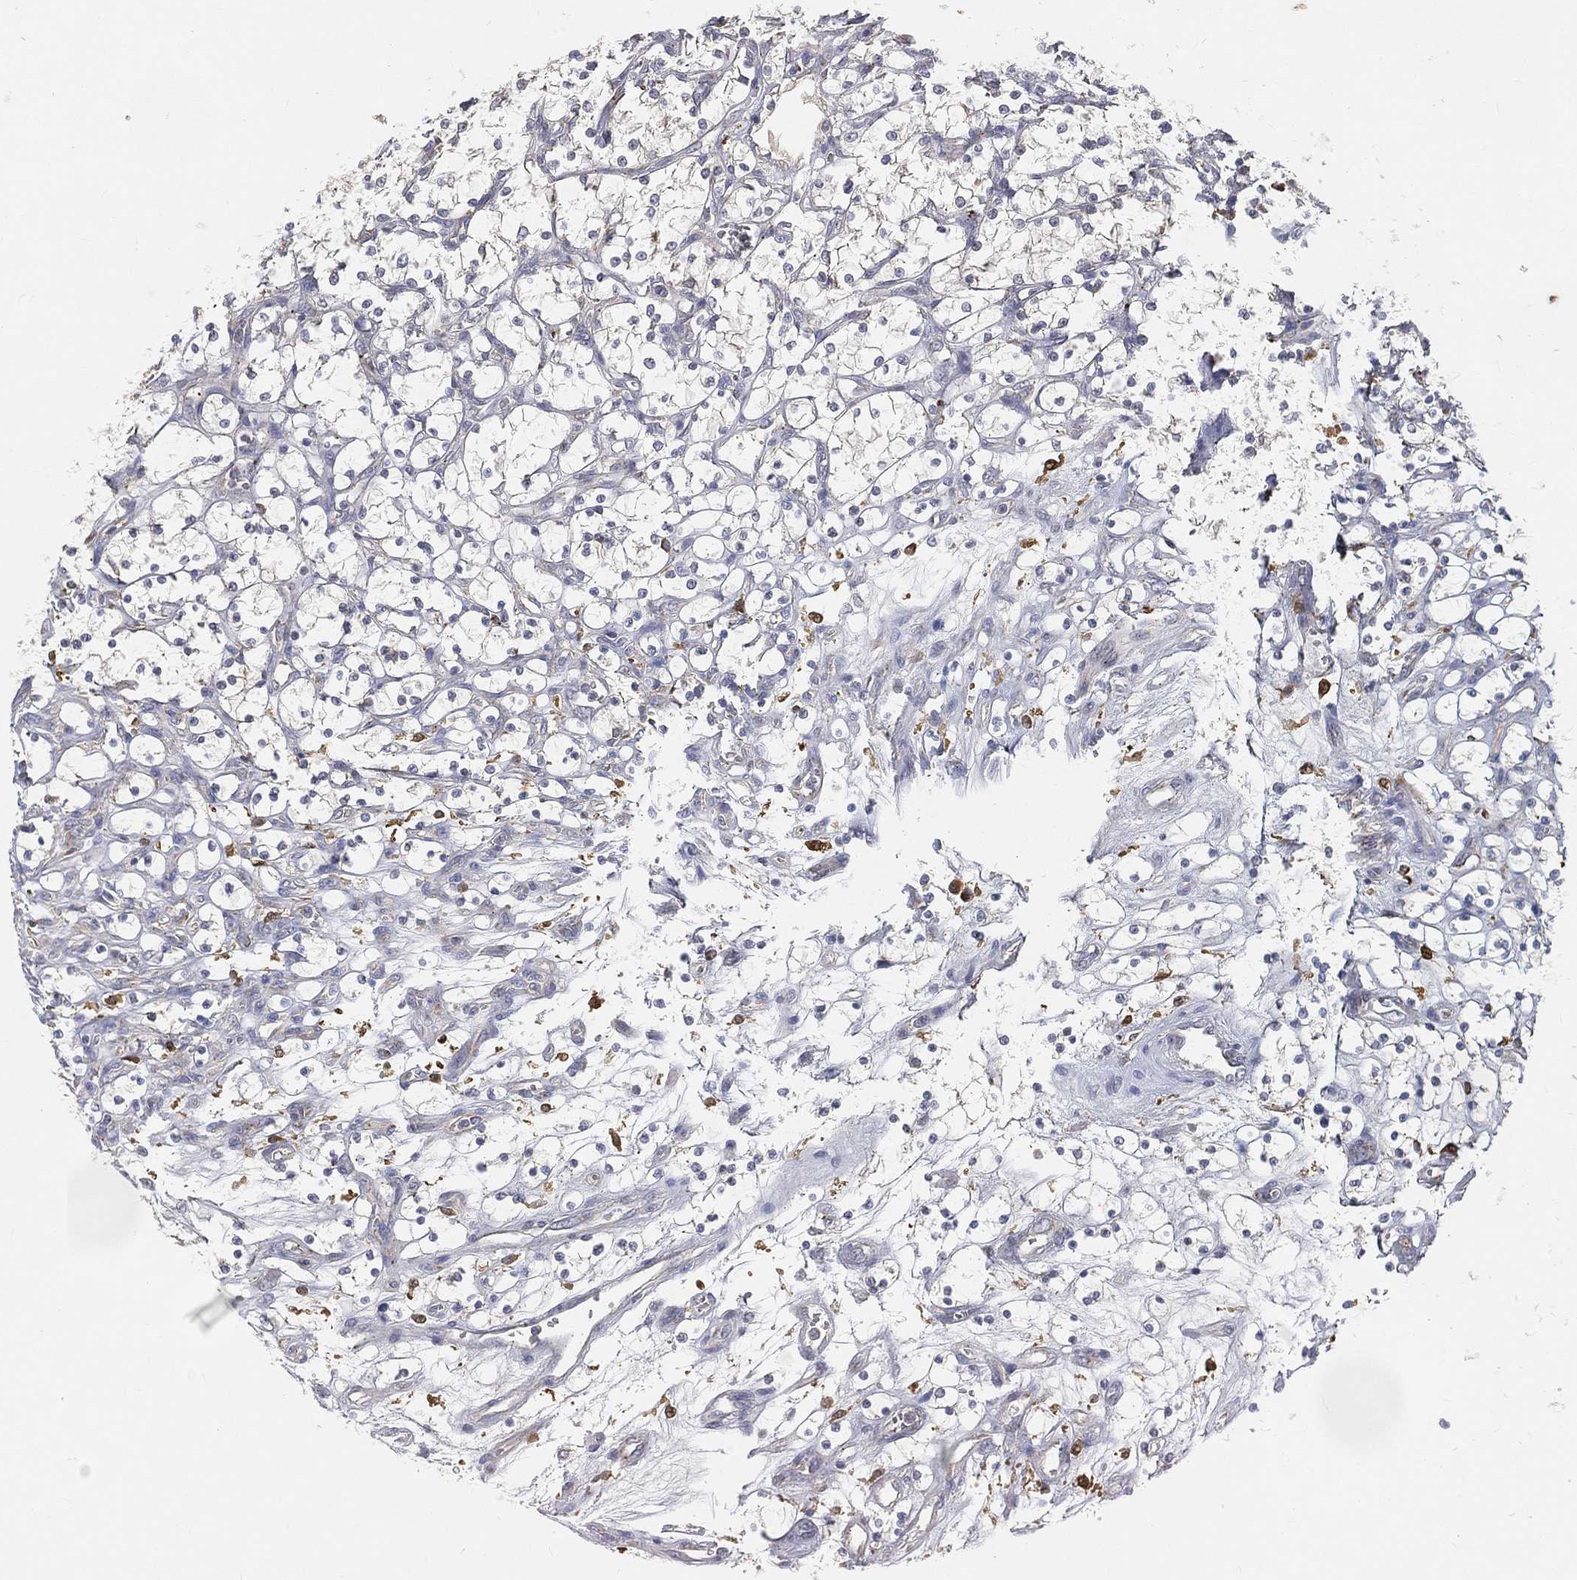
{"staining": {"intensity": "negative", "quantity": "none", "location": "none"}, "tissue": "renal cancer", "cell_type": "Tumor cells", "image_type": "cancer", "snomed": [{"axis": "morphology", "description": "Adenocarcinoma, NOS"}, {"axis": "topography", "description": "Kidney"}], "caption": "Protein analysis of renal cancer (adenocarcinoma) demonstrates no significant staining in tumor cells.", "gene": "CTSL", "patient": {"sex": "female", "age": 69}}